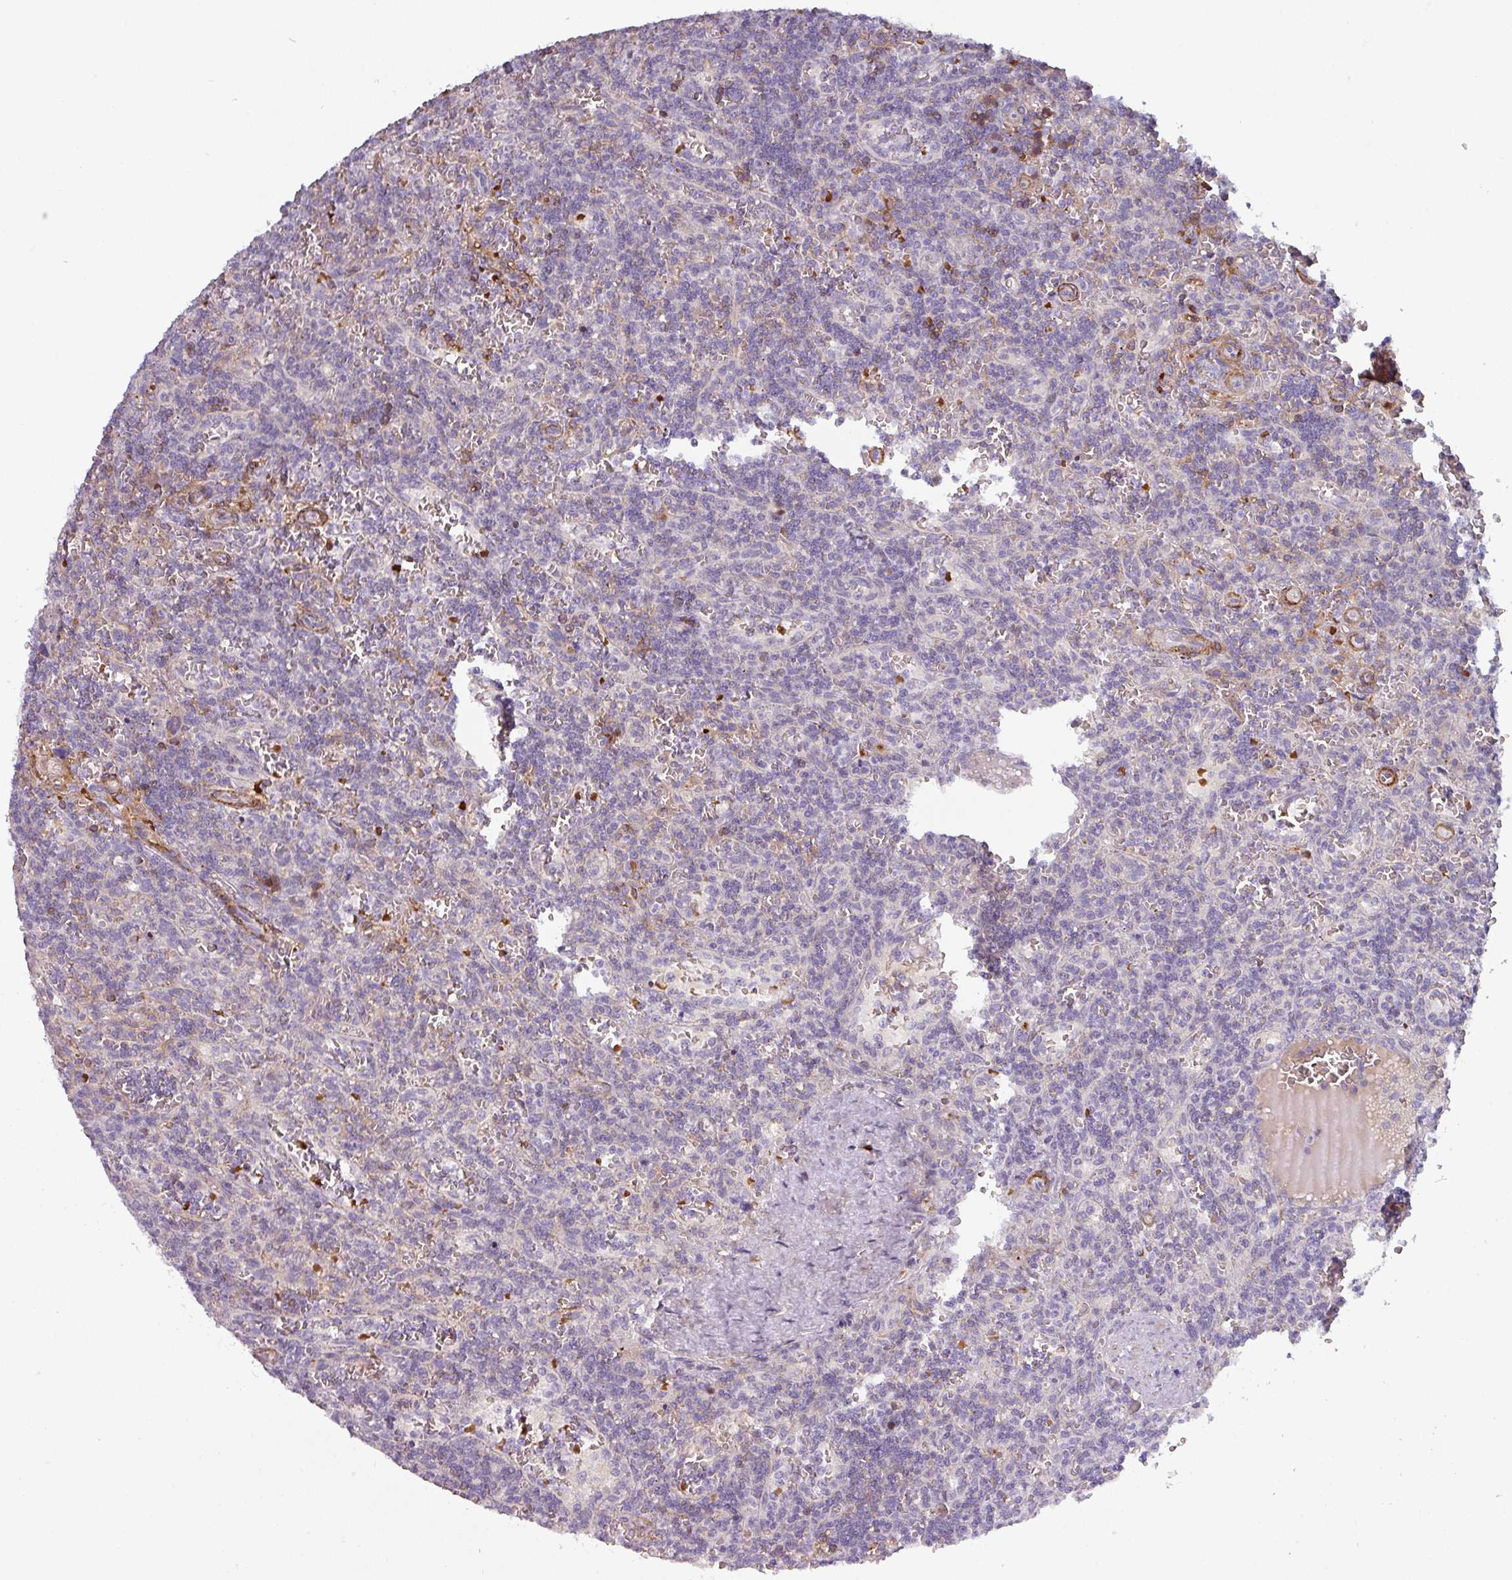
{"staining": {"intensity": "negative", "quantity": "none", "location": "none"}, "tissue": "lymphoma", "cell_type": "Tumor cells", "image_type": "cancer", "snomed": [{"axis": "morphology", "description": "Malignant lymphoma, non-Hodgkin's type, Low grade"}, {"axis": "topography", "description": "Spleen"}], "caption": "This is an IHC micrograph of lymphoma. There is no positivity in tumor cells.", "gene": "PRODH2", "patient": {"sex": "male", "age": 73}}